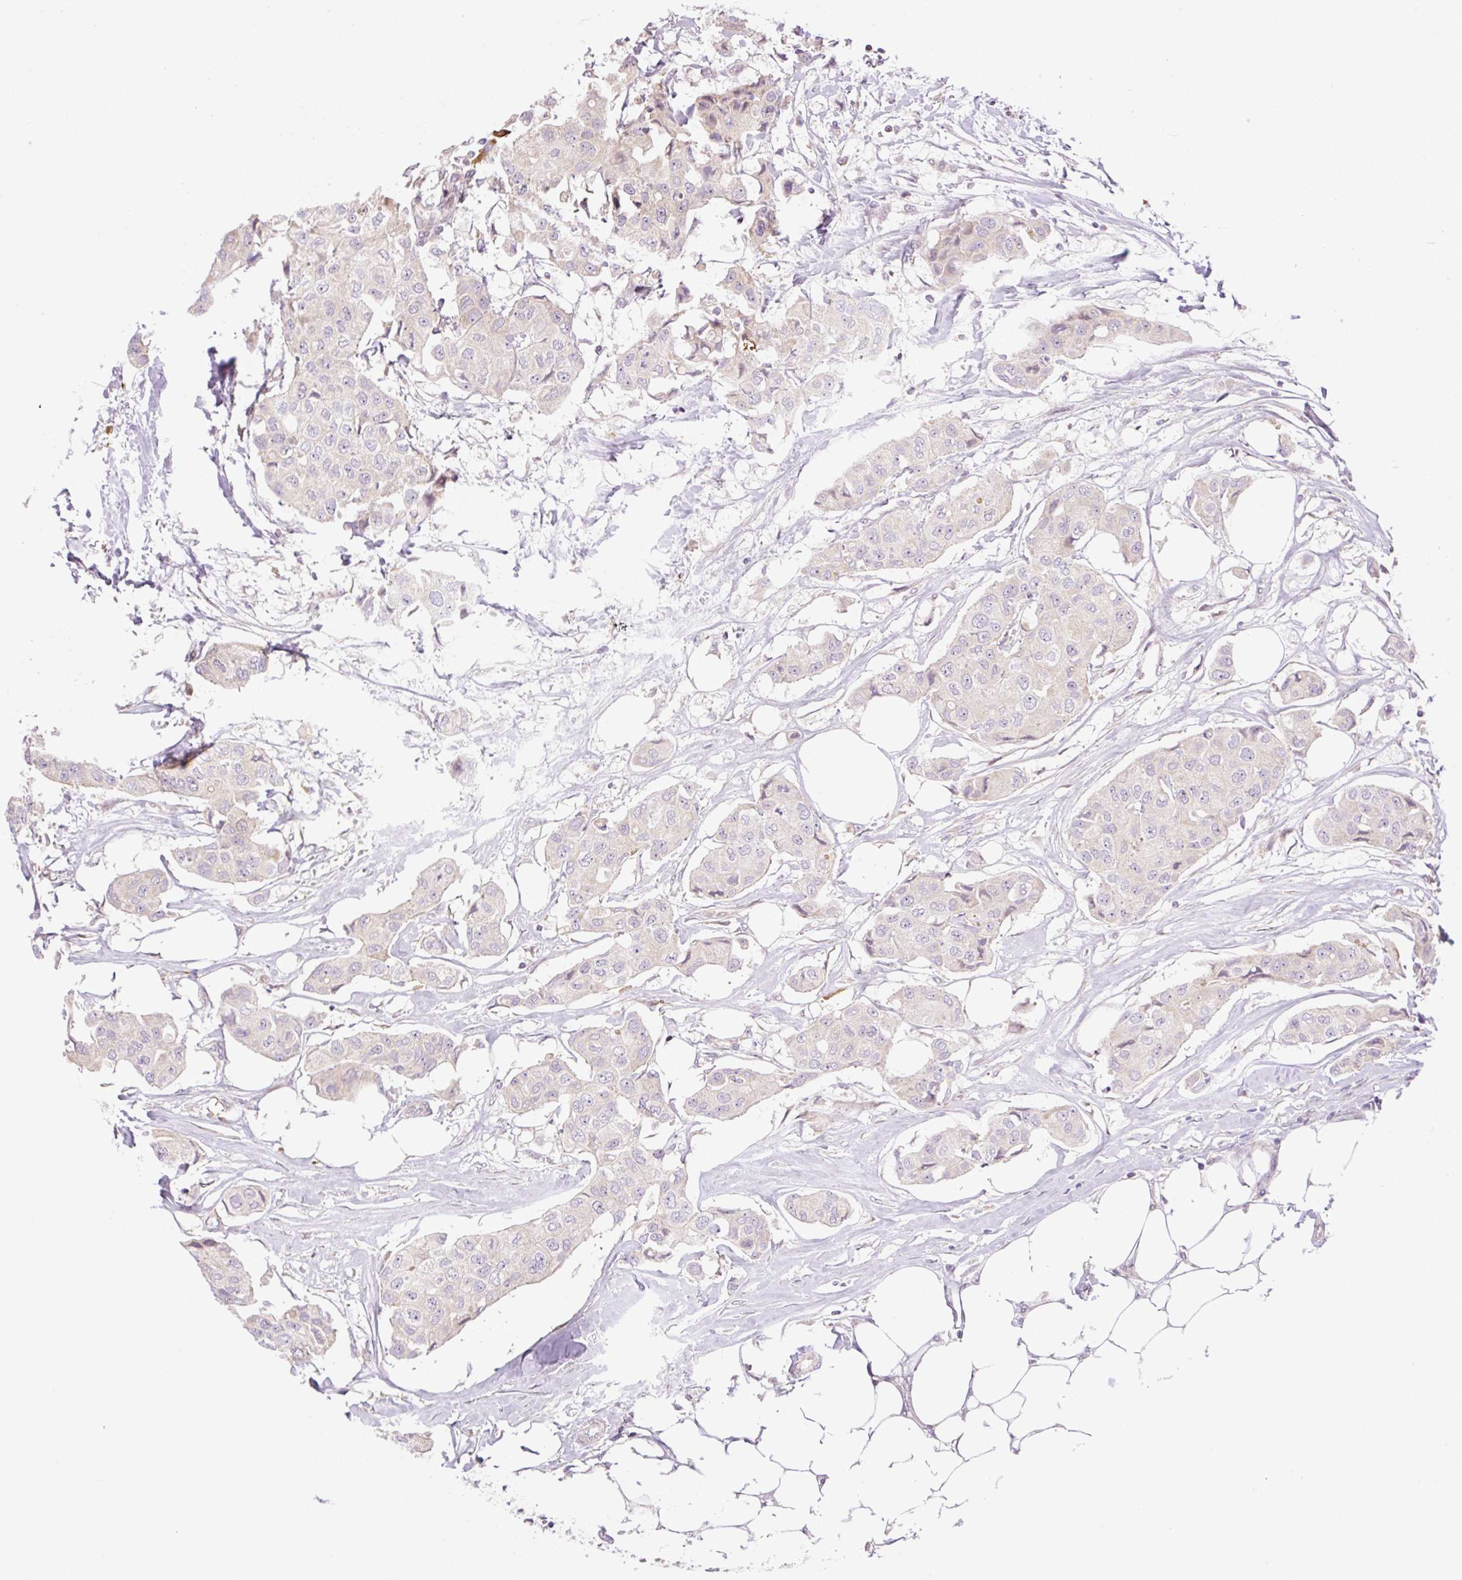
{"staining": {"intensity": "negative", "quantity": "none", "location": "none"}, "tissue": "breast cancer", "cell_type": "Tumor cells", "image_type": "cancer", "snomed": [{"axis": "morphology", "description": "Duct carcinoma"}, {"axis": "topography", "description": "Breast"}, {"axis": "topography", "description": "Lymph node"}], "caption": "High magnification brightfield microscopy of breast cancer stained with DAB (brown) and counterstained with hematoxylin (blue): tumor cells show no significant expression.", "gene": "ZNF394", "patient": {"sex": "female", "age": 80}}